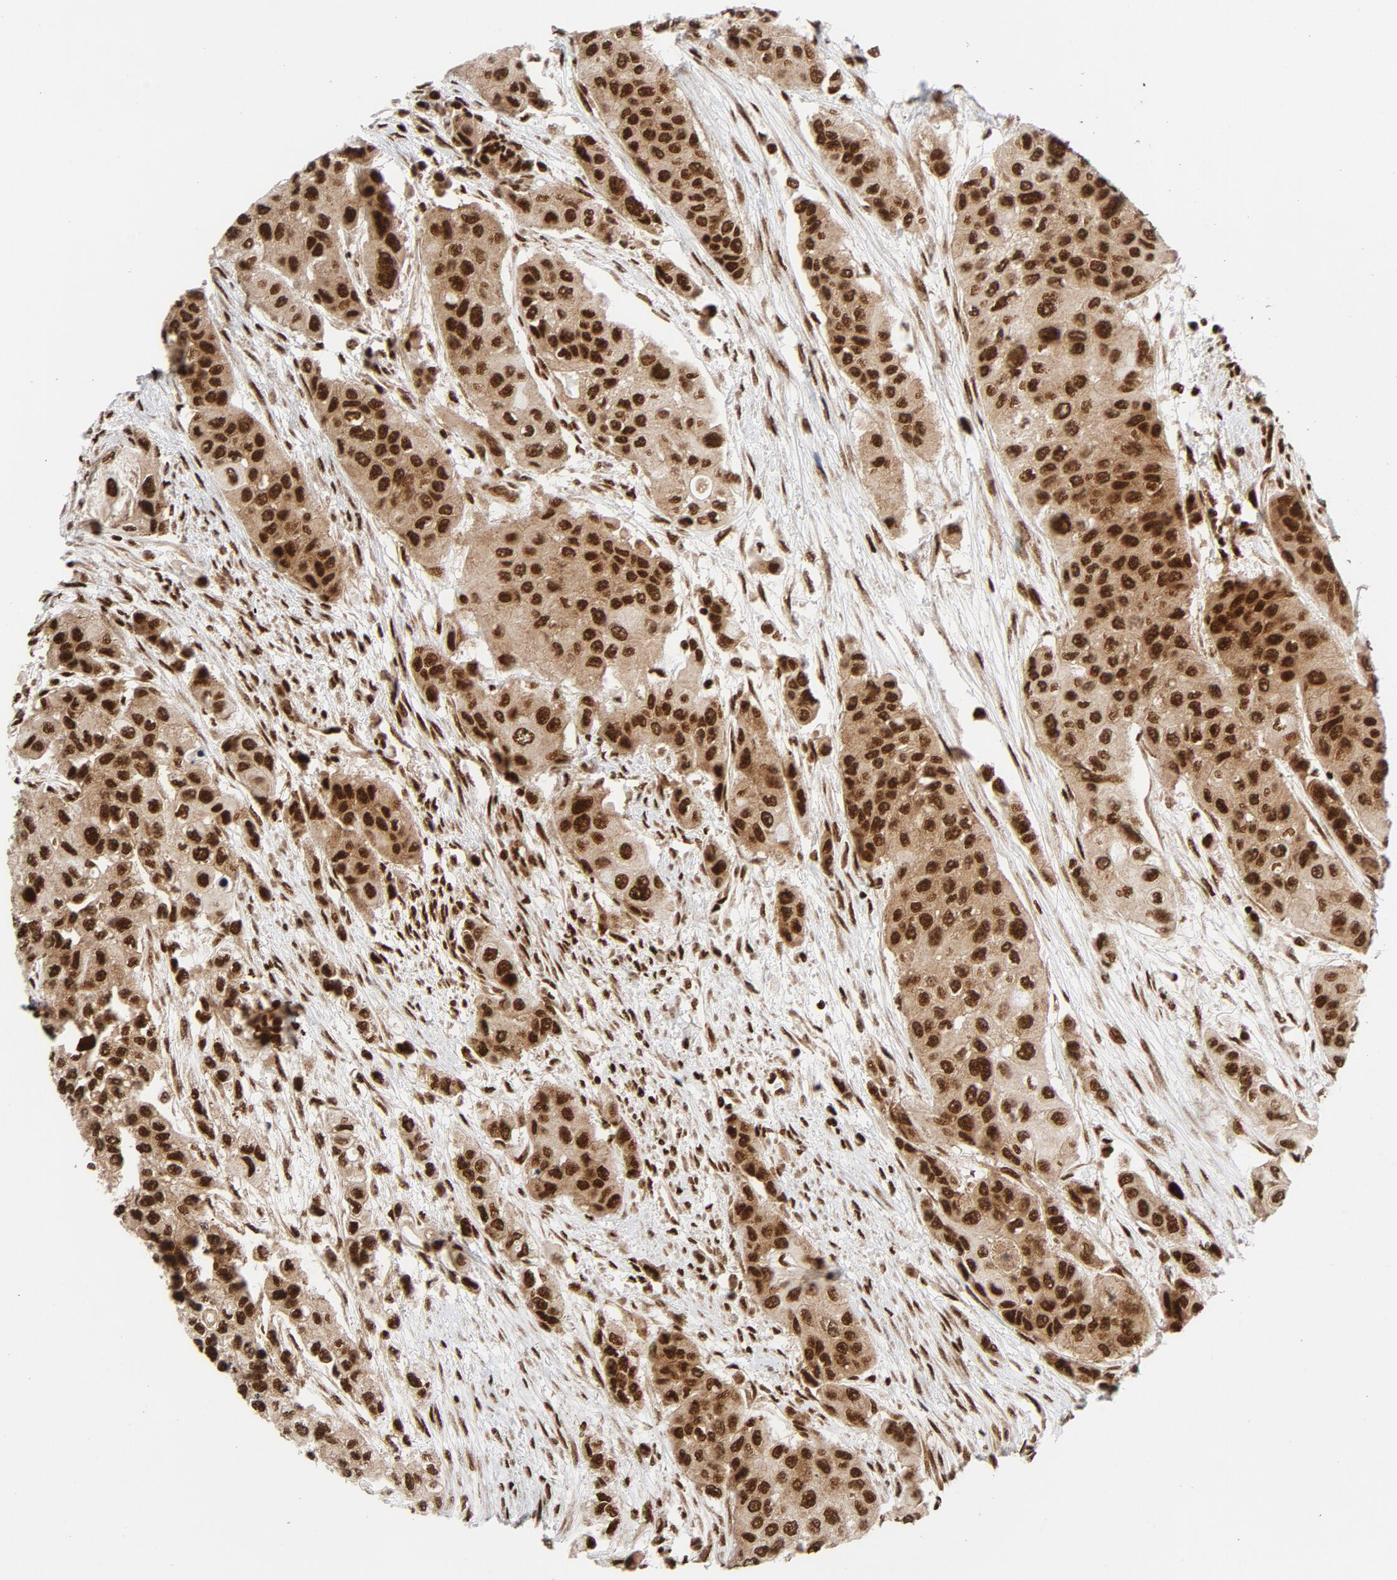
{"staining": {"intensity": "strong", "quantity": ">75%", "location": "nuclear"}, "tissue": "urothelial cancer", "cell_type": "Tumor cells", "image_type": "cancer", "snomed": [{"axis": "morphology", "description": "Urothelial carcinoma, High grade"}, {"axis": "topography", "description": "Urinary bladder"}], "caption": "Immunohistochemical staining of high-grade urothelial carcinoma shows strong nuclear protein positivity in about >75% of tumor cells. (Brightfield microscopy of DAB IHC at high magnification).", "gene": "NFYB", "patient": {"sex": "female", "age": 56}}